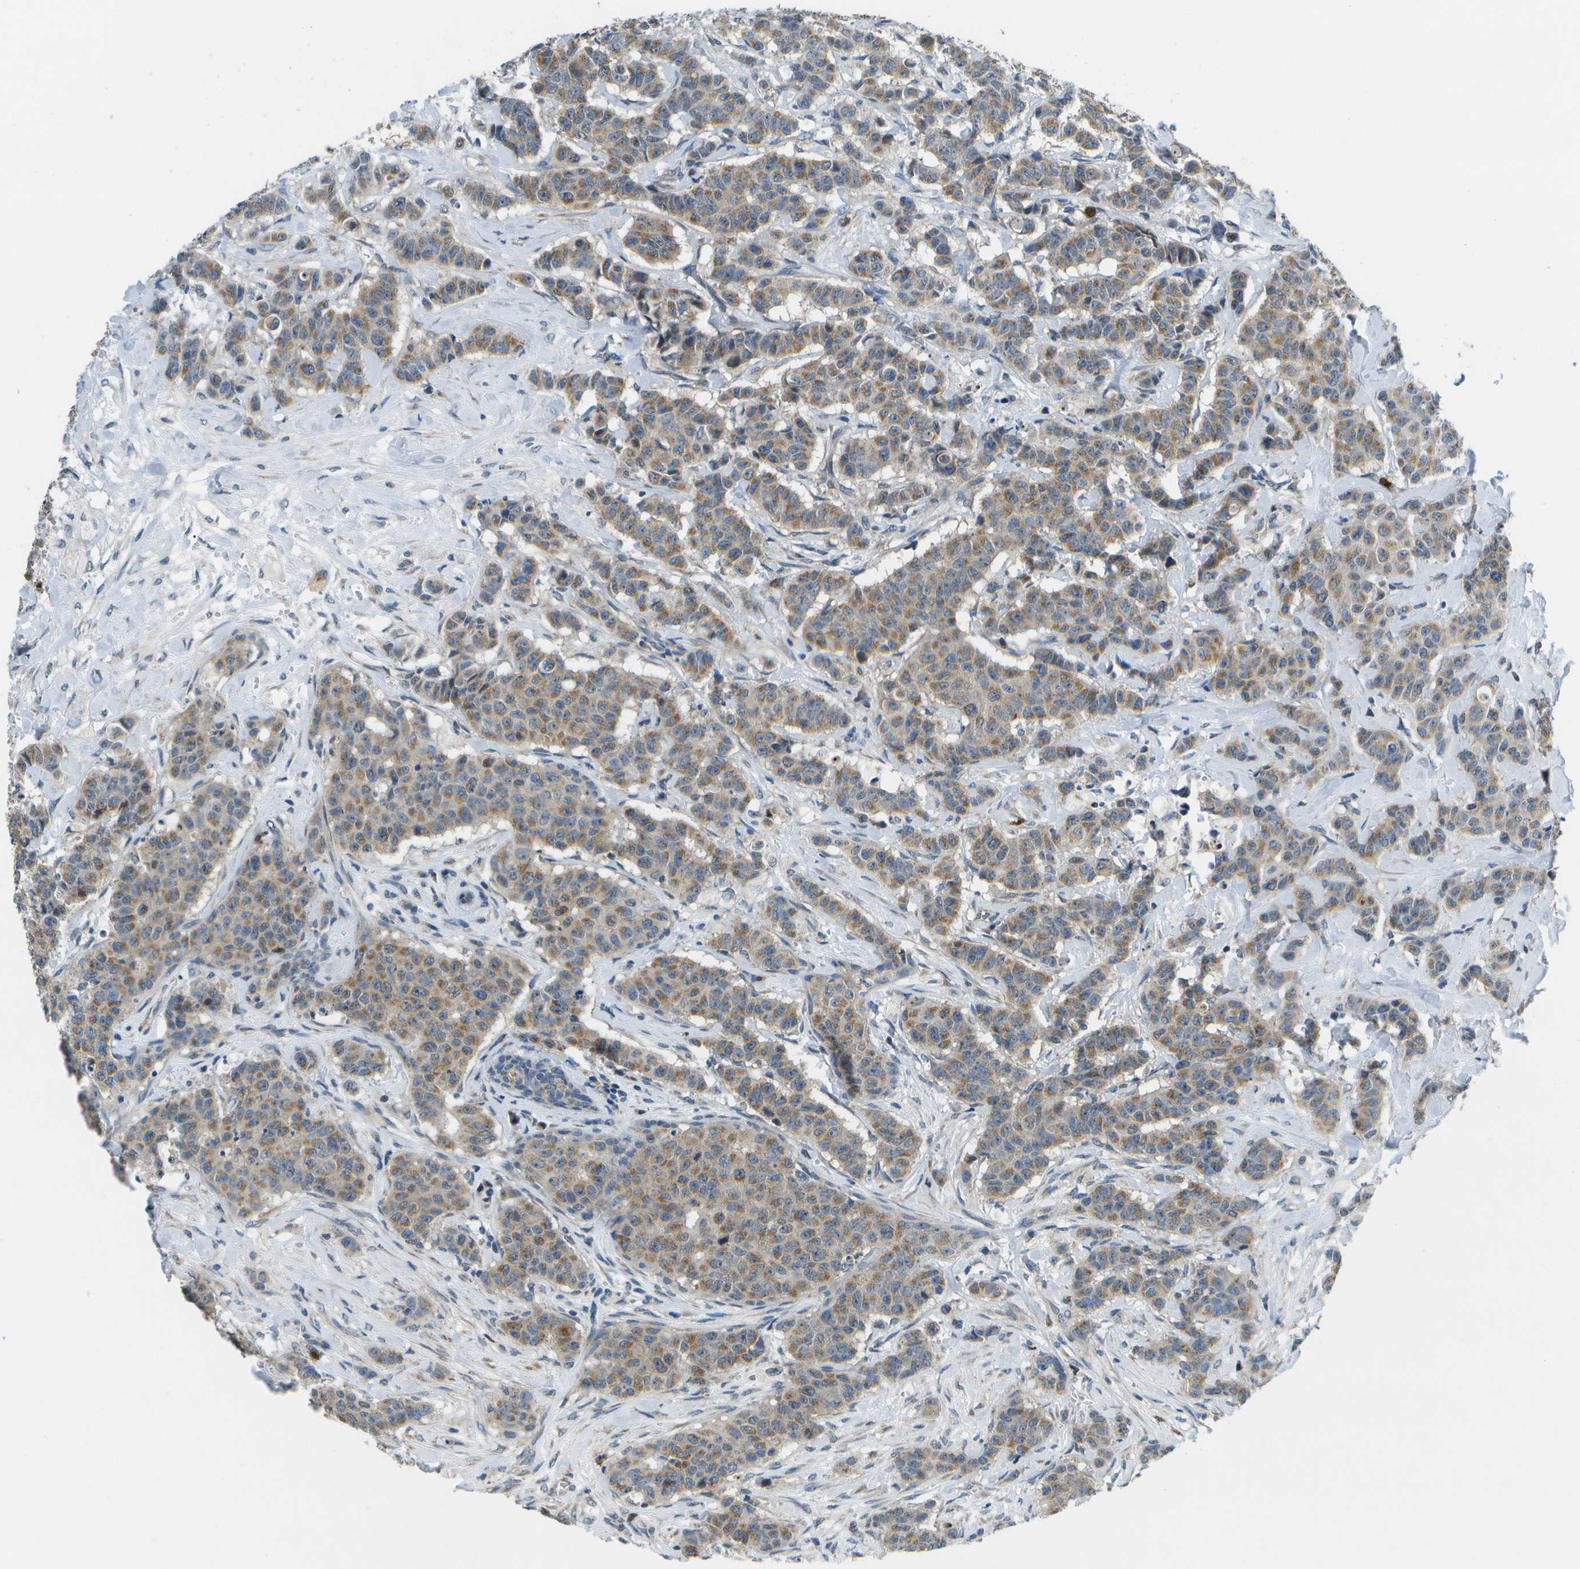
{"staining": {"intensity": "moderate", "quantity": ">75%", "location": "cytoplasmic/membranous"}, "tissue": "breast cancer", "cell_type": "Tumor cells", "image_type": "cancer", "snomed": [{"axis": "morphology", "description": "Normal tissue, NOS"}, {"axis": "morphology", "description": "Duct carcinoma"}, {"axis": "topography", "description": "Breast"}], "caption": "Immunohistochemistry micrograph of neoplastic tissue: breast cancer stained using IHC demonstrates medium levels of moderate protein expression localized specifically in the cytoplasmic/membranous of tumor cells, appearing as a cytoplasmic/membranous brown color.", "gene": "GALNT15", "patient": {"sex": "female", "age": 40}}